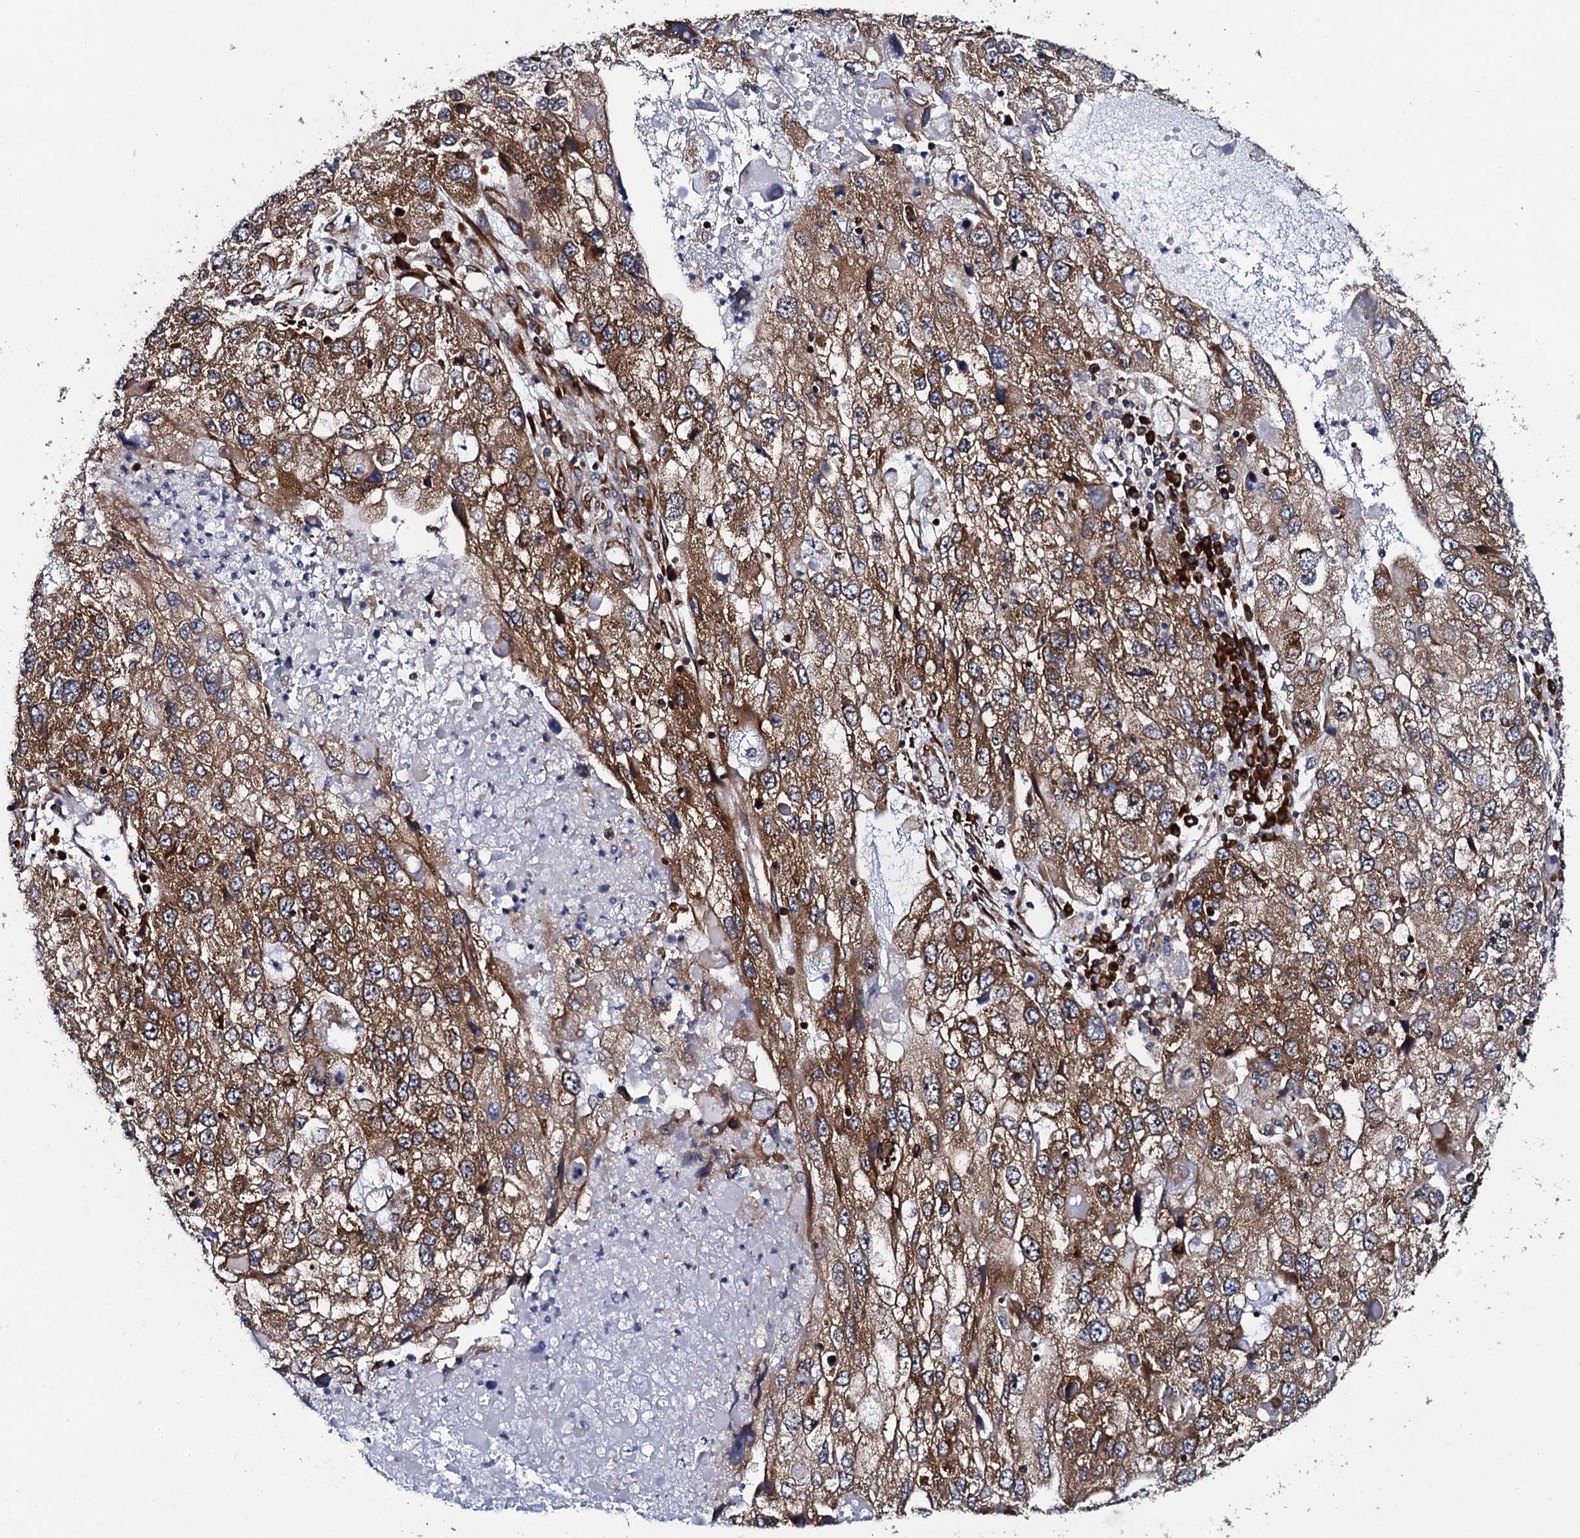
{"staining": {"intensity": "moderate", "quantity": ">75%", "location": "cytoplasmic/membranous"}, "tissue": "endometrial cancer", "cell_type": "Tumor cells", "image_type": "cancer", "snomed": [{"axis": "morphology", "description": "Adenocarcinoma, NOS"}, {"axis": "topography", "description": "Endometrium"}], "caption": "A photomicrograph showing moderate cytoplasmic/membranous staining in approximately >75% of tumor cells in adenocarcinoma (endometrial), as visualized by brown immunohistochemical staining.", "gene": "SPTY2D1", "patient": {"sex": "female", "age": 49}}